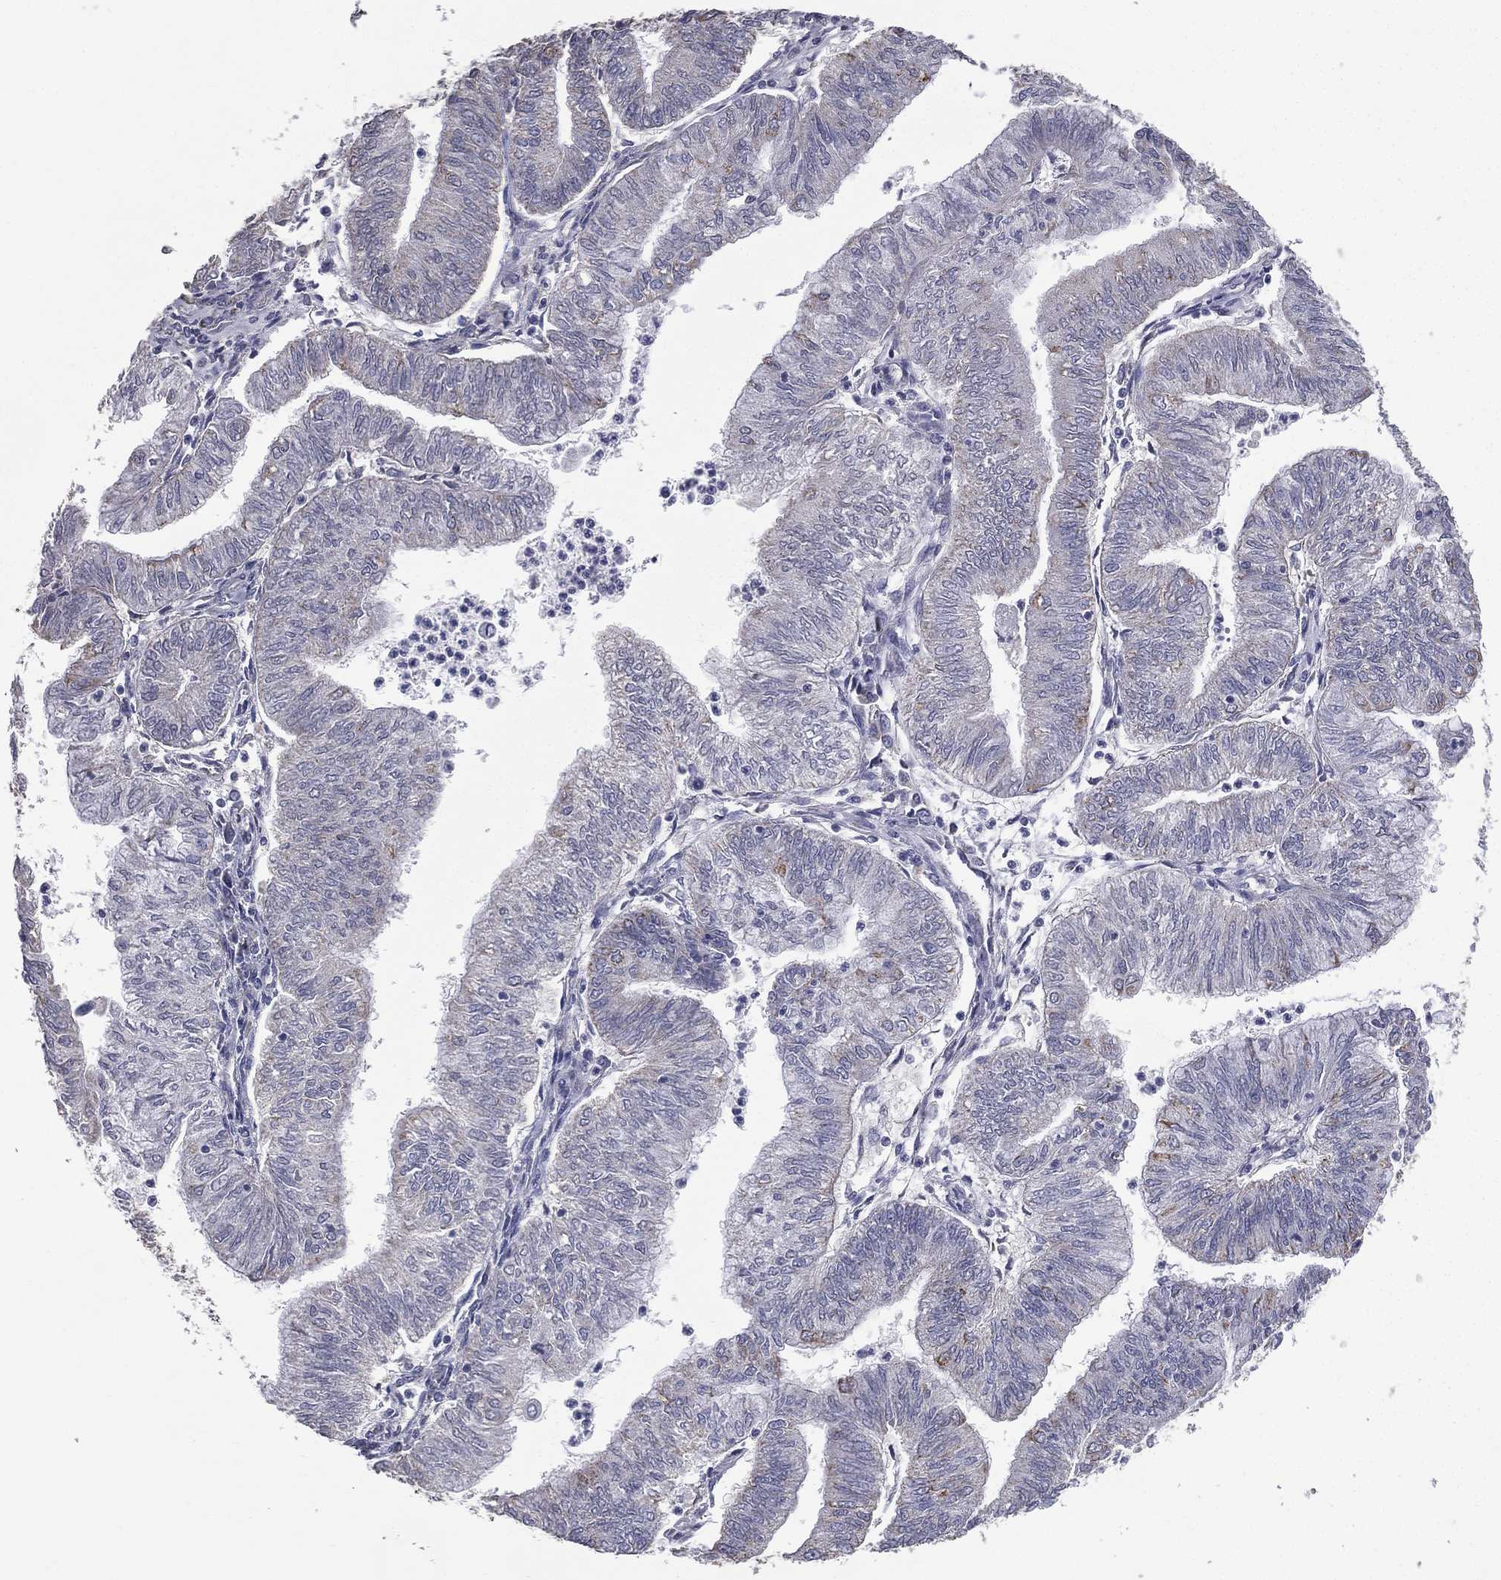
{"staining": {"intensity": "negative", "quantity": "none", "location": "none"}, "tissue": "endometrial cancer", "cell_type": "Tumor cells", "image_type": "cancer", "snomed": [{"axis": "morphology", "description": "Adenocarcinoma, NOS"}, {"axis": "topography", "description": "Endometrium"}], "caption": "This is an immunohistochemistry (IHC) histopathology image of adenocarcinoma (endometrial). There is no positivity in tumor cells.", "gene": "ESX1", "patient": {"sex": "female", "age": 59}}